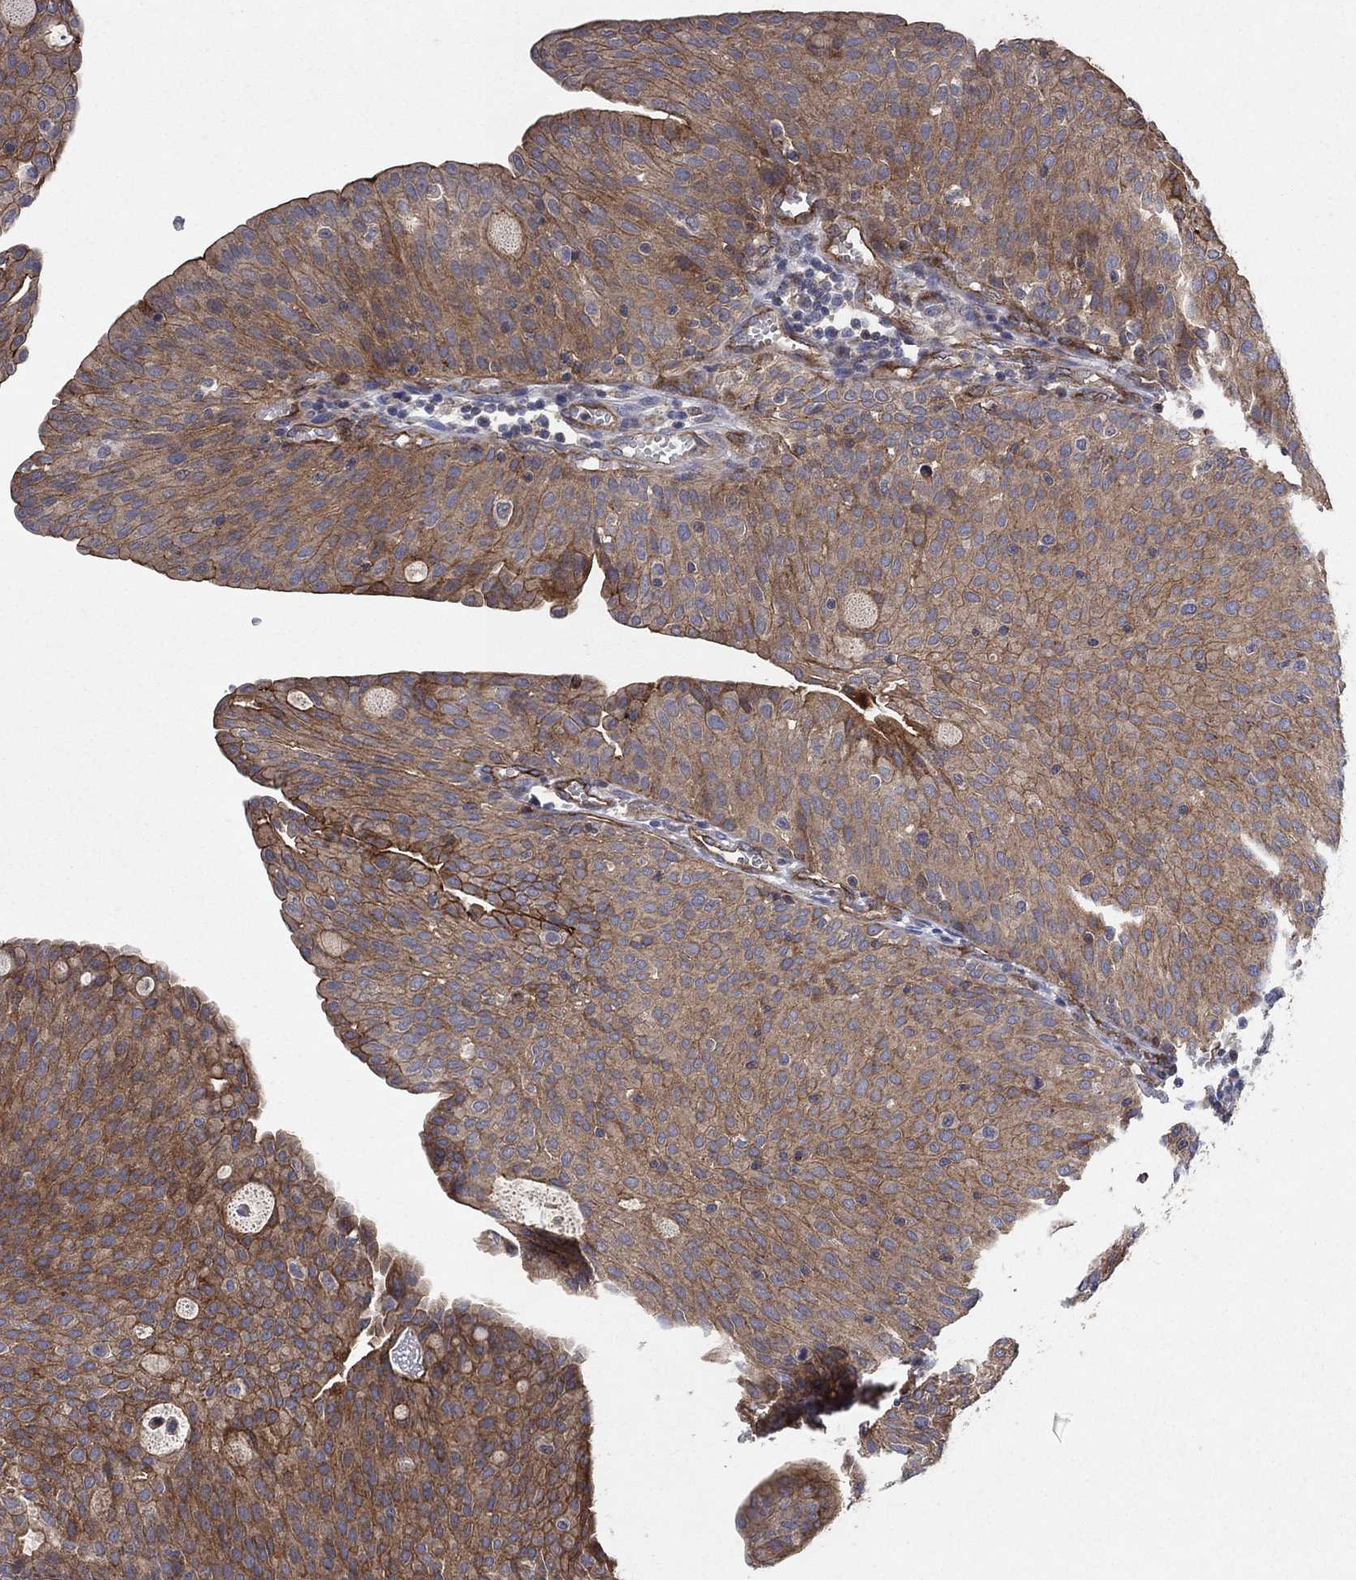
{"staining": {"intensity": "moderate", "quantity": ">75%", "location": "cytoplasmic/membranous"}, "tissue": "urothelial cancer", "cell_type": "Tumor cells", "image_type": "cancer", "snomed": [{"axis": "morphology", "description": "Urothelial carcinoma, Low grade"}, {"axis": "topography", "description": "Urinary bladder"}], "caption": "Urothelial cancer was stained to show a protein in brown. There is medium levels of moderate cytoplasmic/membranous positivity in approximately >75% of tumor cells.", "gene": "FRG1", "patient": {"sex": "male", "age": 54}}